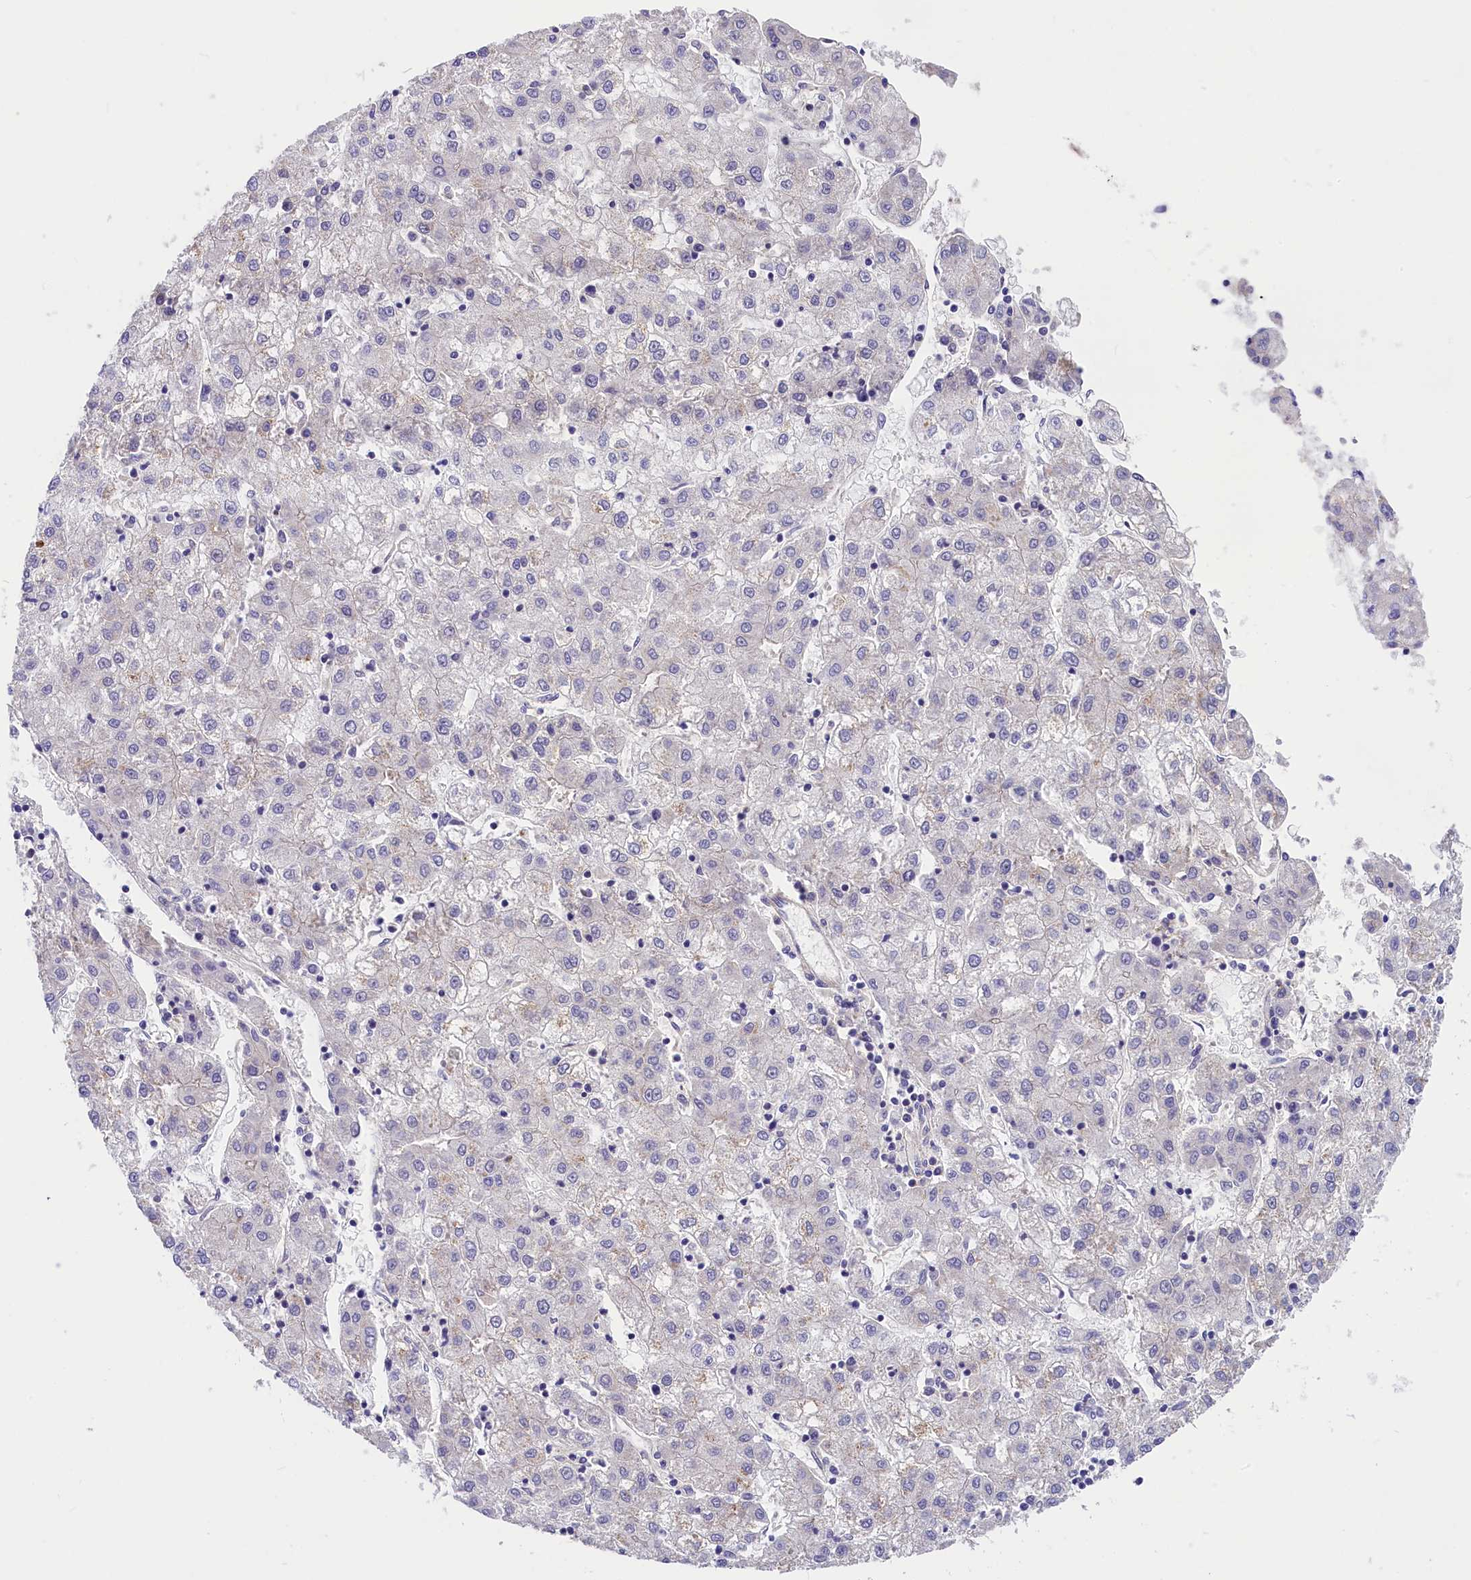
{"staining": {"intensity": "negative", "quantity": "none", "location": "none"}, "tissue": "liver cancer", "cell_type": "Tumor cells", "image_type": "cancer", "snomed": [{"axis": "morphology", "description": "Carcinoma, Hepatocellular, NOS"}, {"axis": "topography", "description": "Liver"}], "caption": "IHC photomicrograph of neoplastic tissue: human liver cancer (hepatocellular carcinoma) stained with DAB shows no significant protein positivity in tumor cells.", "gene": "MED20", "patient": {"sex": "male", "age": 72}}